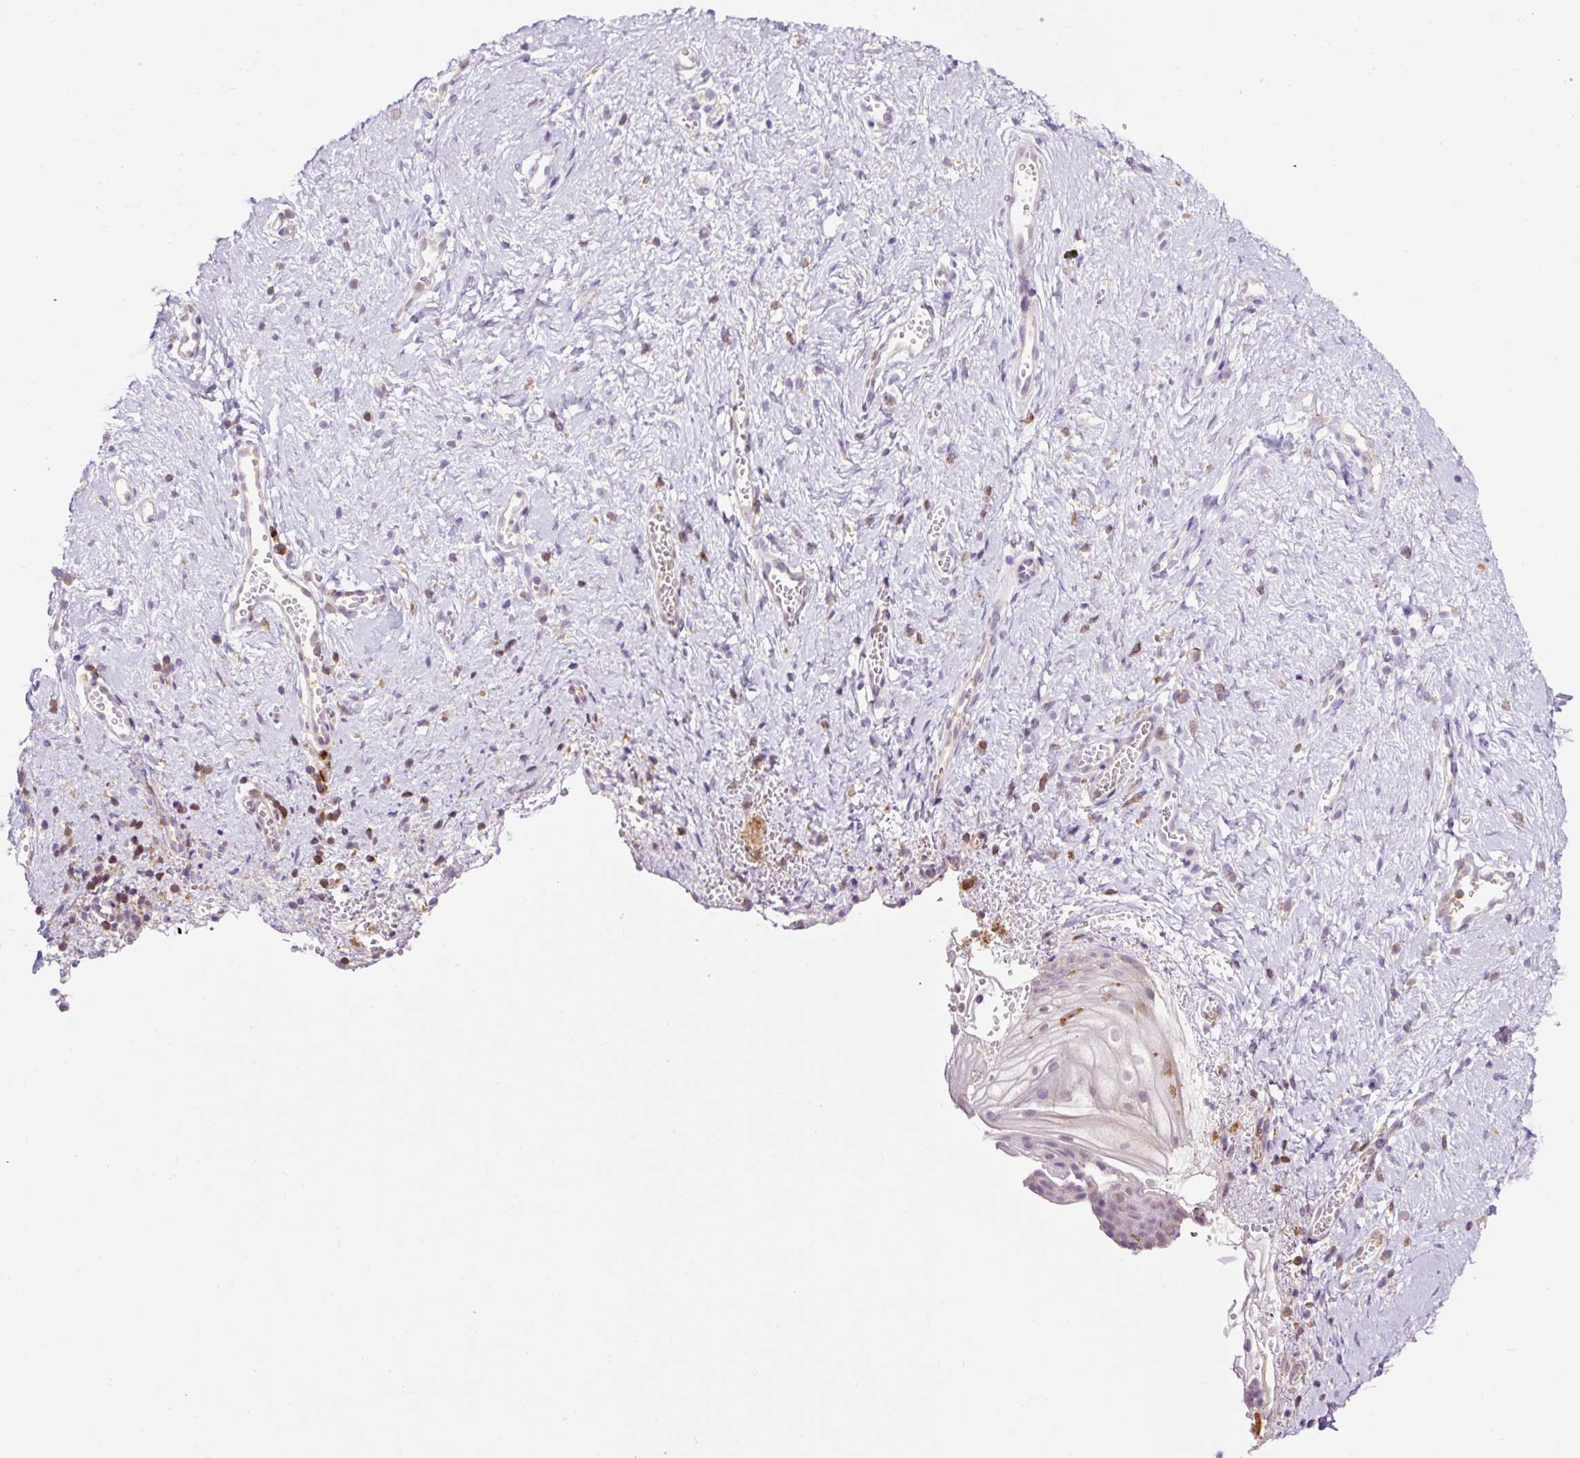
{"staining": {"intensity": "negative", "quantity": "none", "location": "none"}, "tissue": "vagina", "cell_type": "Squamous epithelial cells", "image_type": "normal", "snomed": [{"axis": "morphology", "description": "Normal tissue, NOS"}, {"axis": "topography", "description": "Vagina"}], "caption": "Protein analysis of benign vagina demonstrates no significant expression in squamous epithelial cells. (IHC, brightfield microscopy, high magnification).", "gene": "CD83", "patient": {"sex": "female", "age": 56}}